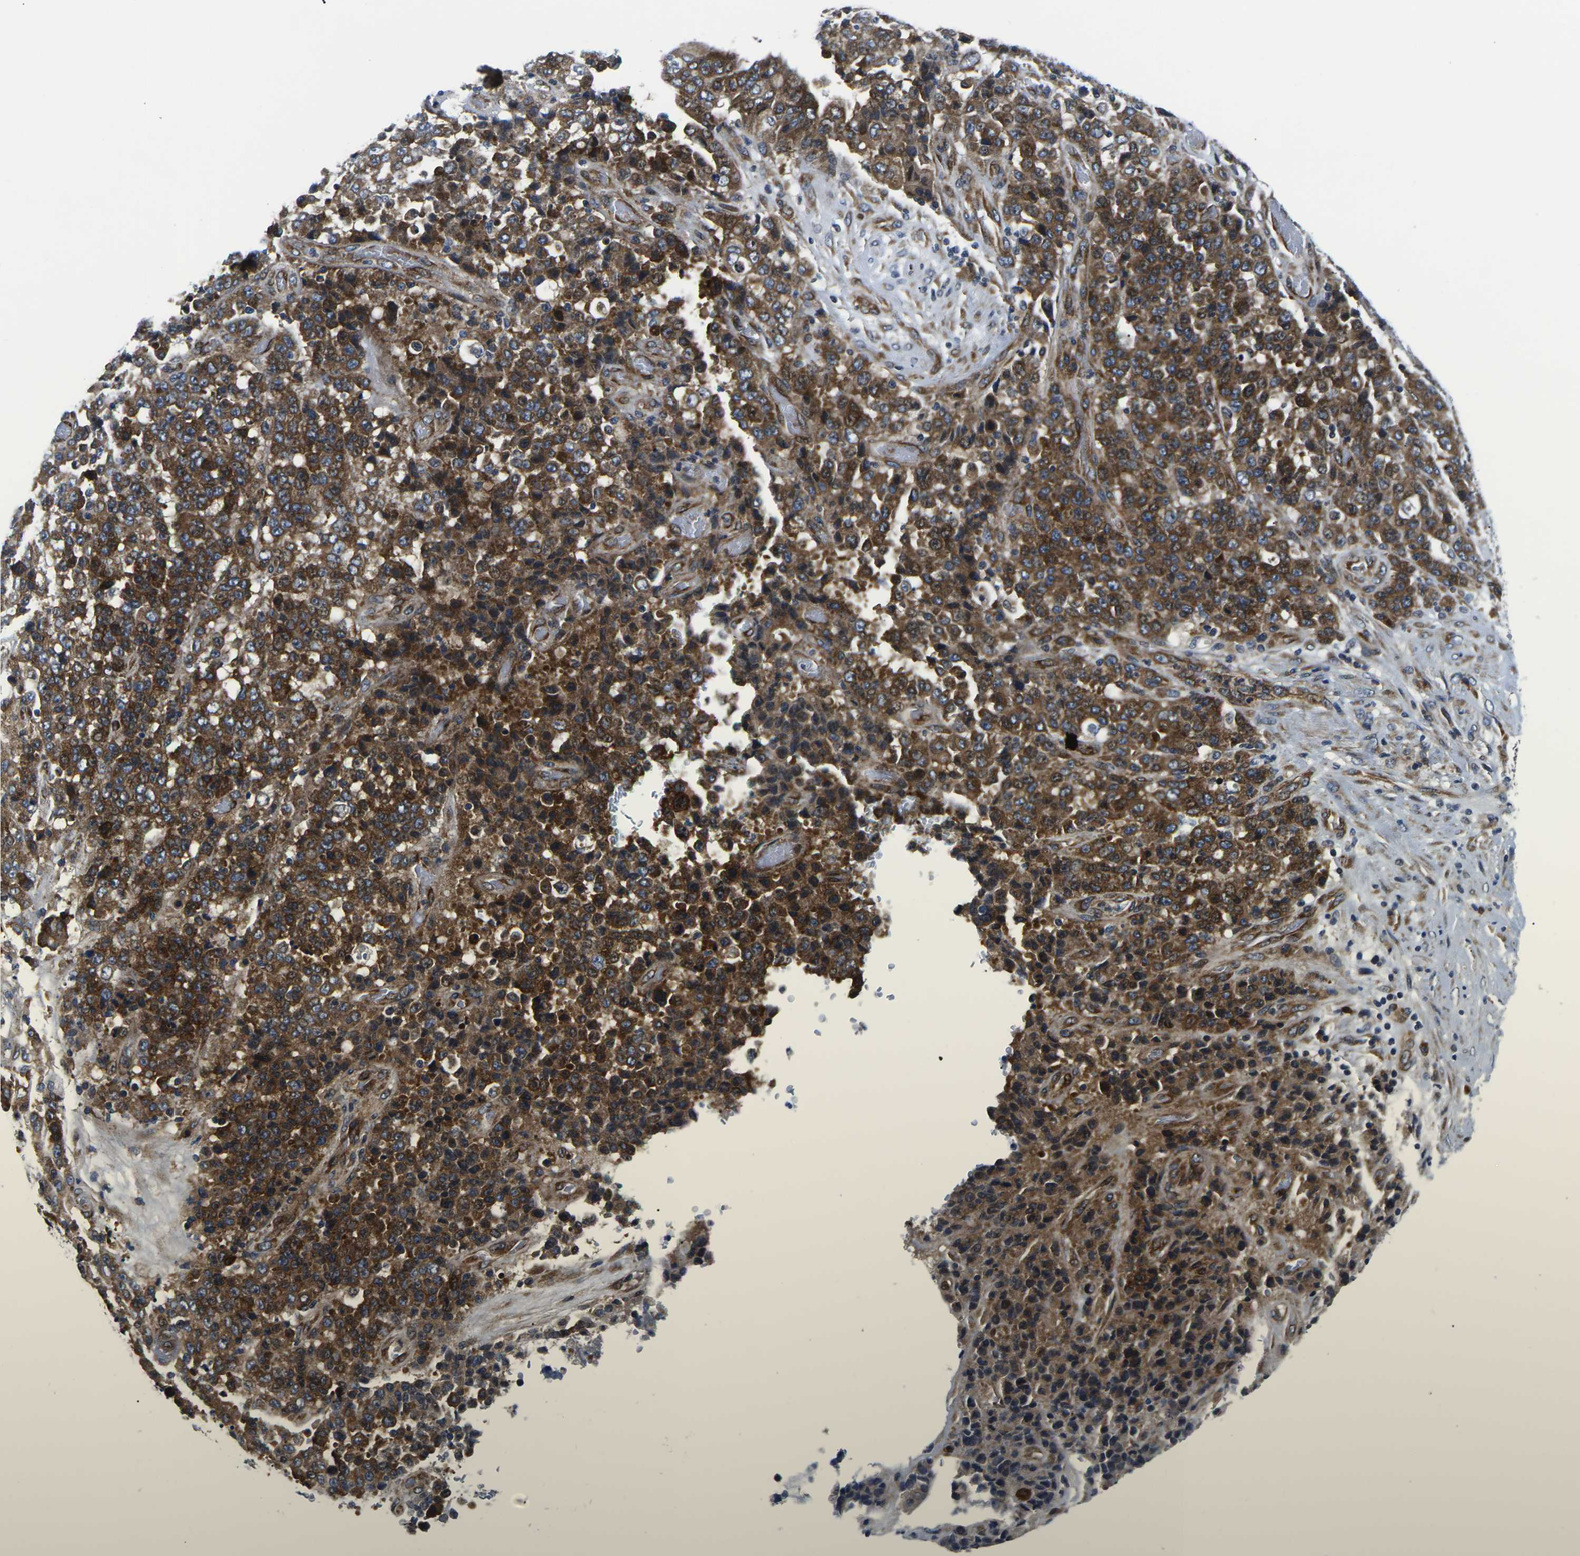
{"staining": {"intensity": "strong", "quantity": ">75%", "location": "cytoplasmic/membranous,nuclear"}, "tissue": "stomach cancer", "cell_type": "Tumor cells", "image_type": "cancer", "snomed": [{"axis": "morphology", "description": "Adenocarcinoma, NOS"}, {"axis": "topography", "description": "Stomach"}], "caption": "Immunohistochemical staining of stomach adenocarcinoma exhibits strong cytoplasmic/membranous and nuclear protein positivity in about >75% of tumor cells.", "gene": "EIF4E", "patient": {"sex": "female", "age": 73}}